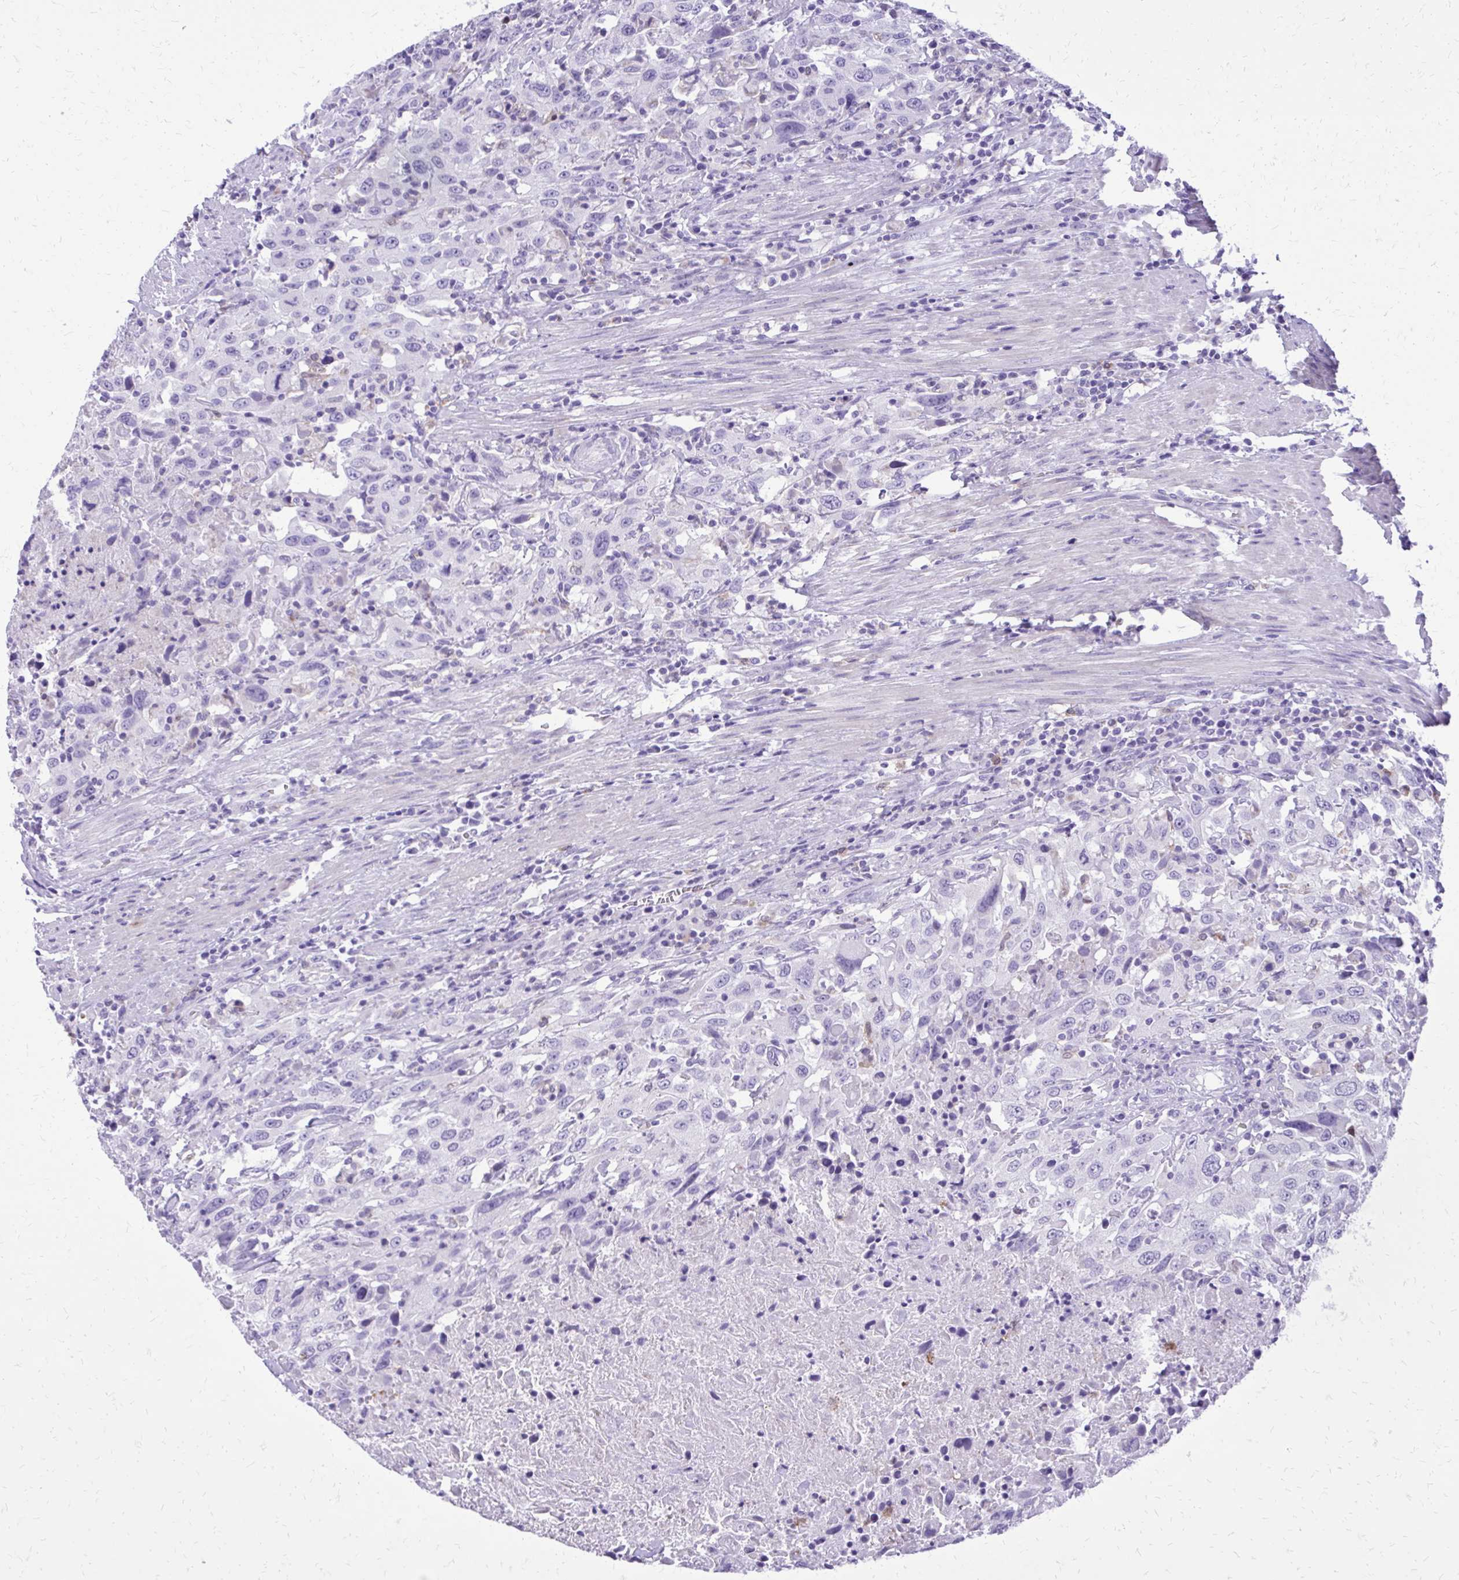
{"staining": {"intensity": "negative", "quantity": "none", "location": "none"}, "tissue": "urothelial cancer", "cell_type": "Tumor cells", "image_type": "cancer", "snomed": [{"axis": "morphology", "description": "Urothelial carcinoma, High grade"}, {"axis": "topography", "description": "Urinary bladder"}], "caption": "An immunohistochemistry (IHC) image of urothelial carcinoma (high-grade) is shown. There is no staining in tumor cells of urothelial carcinoma (high-grade).", "gene": "CAT", "patient": {"sex": "male", "age": 61}}